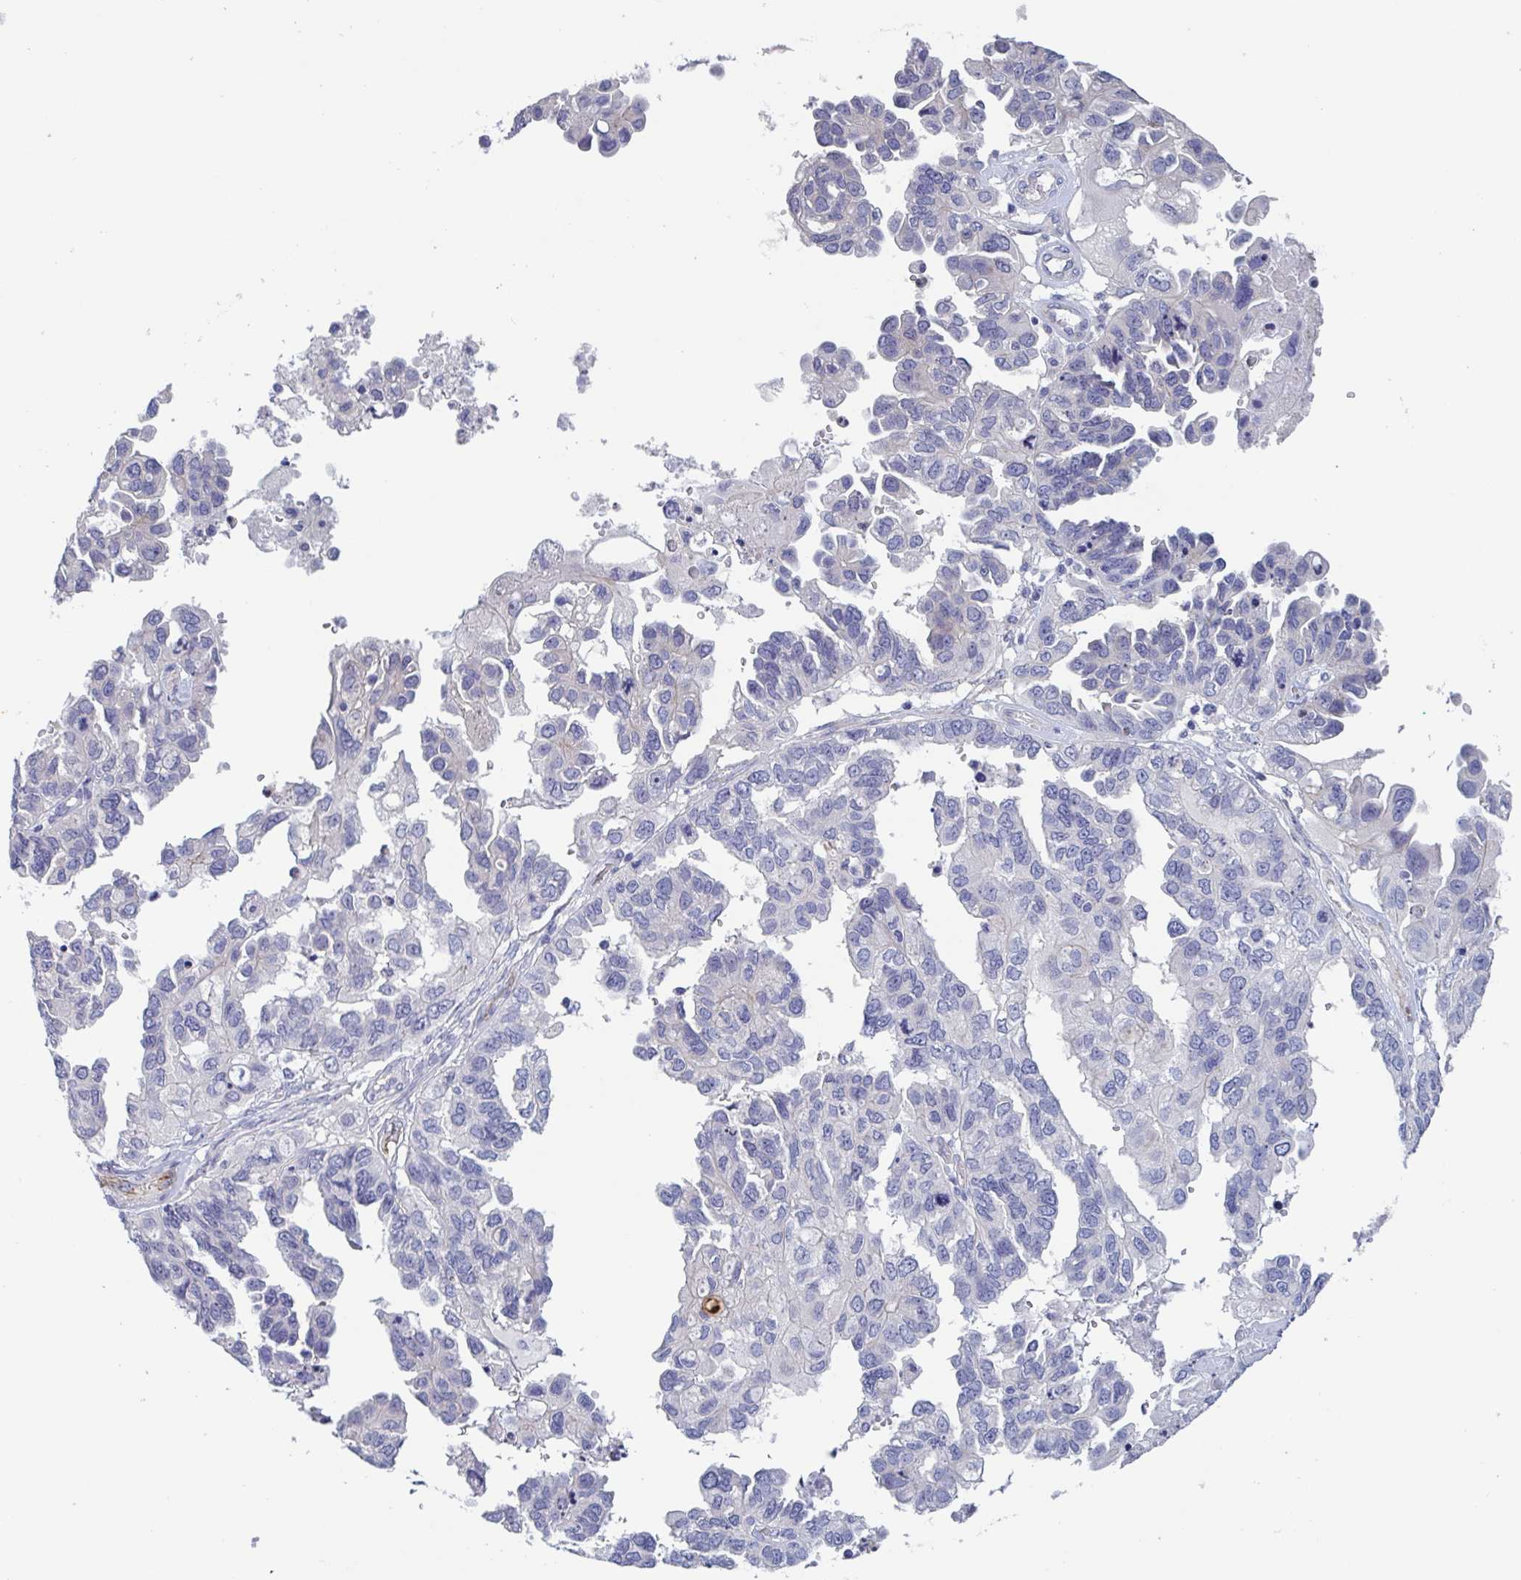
{"staining": {"intensity": "negative", "quantity": "none", "location": "none"}, "tissue": "ovarian cancer", "cell_type": "Tumor cells", "image_type": "cancer", "snomed": [{"axis": "morphology", "description": "Cystadenocarcinoma, serous, NOS"}, {"axis": "topography", "description": "Ovary"}], "caption": "Ovarian cancer was stained to show a protein in brown. There is no significant expression in tumor cells.", "gene": "ST14", "patient": {"sex": "female", "age": 53}}